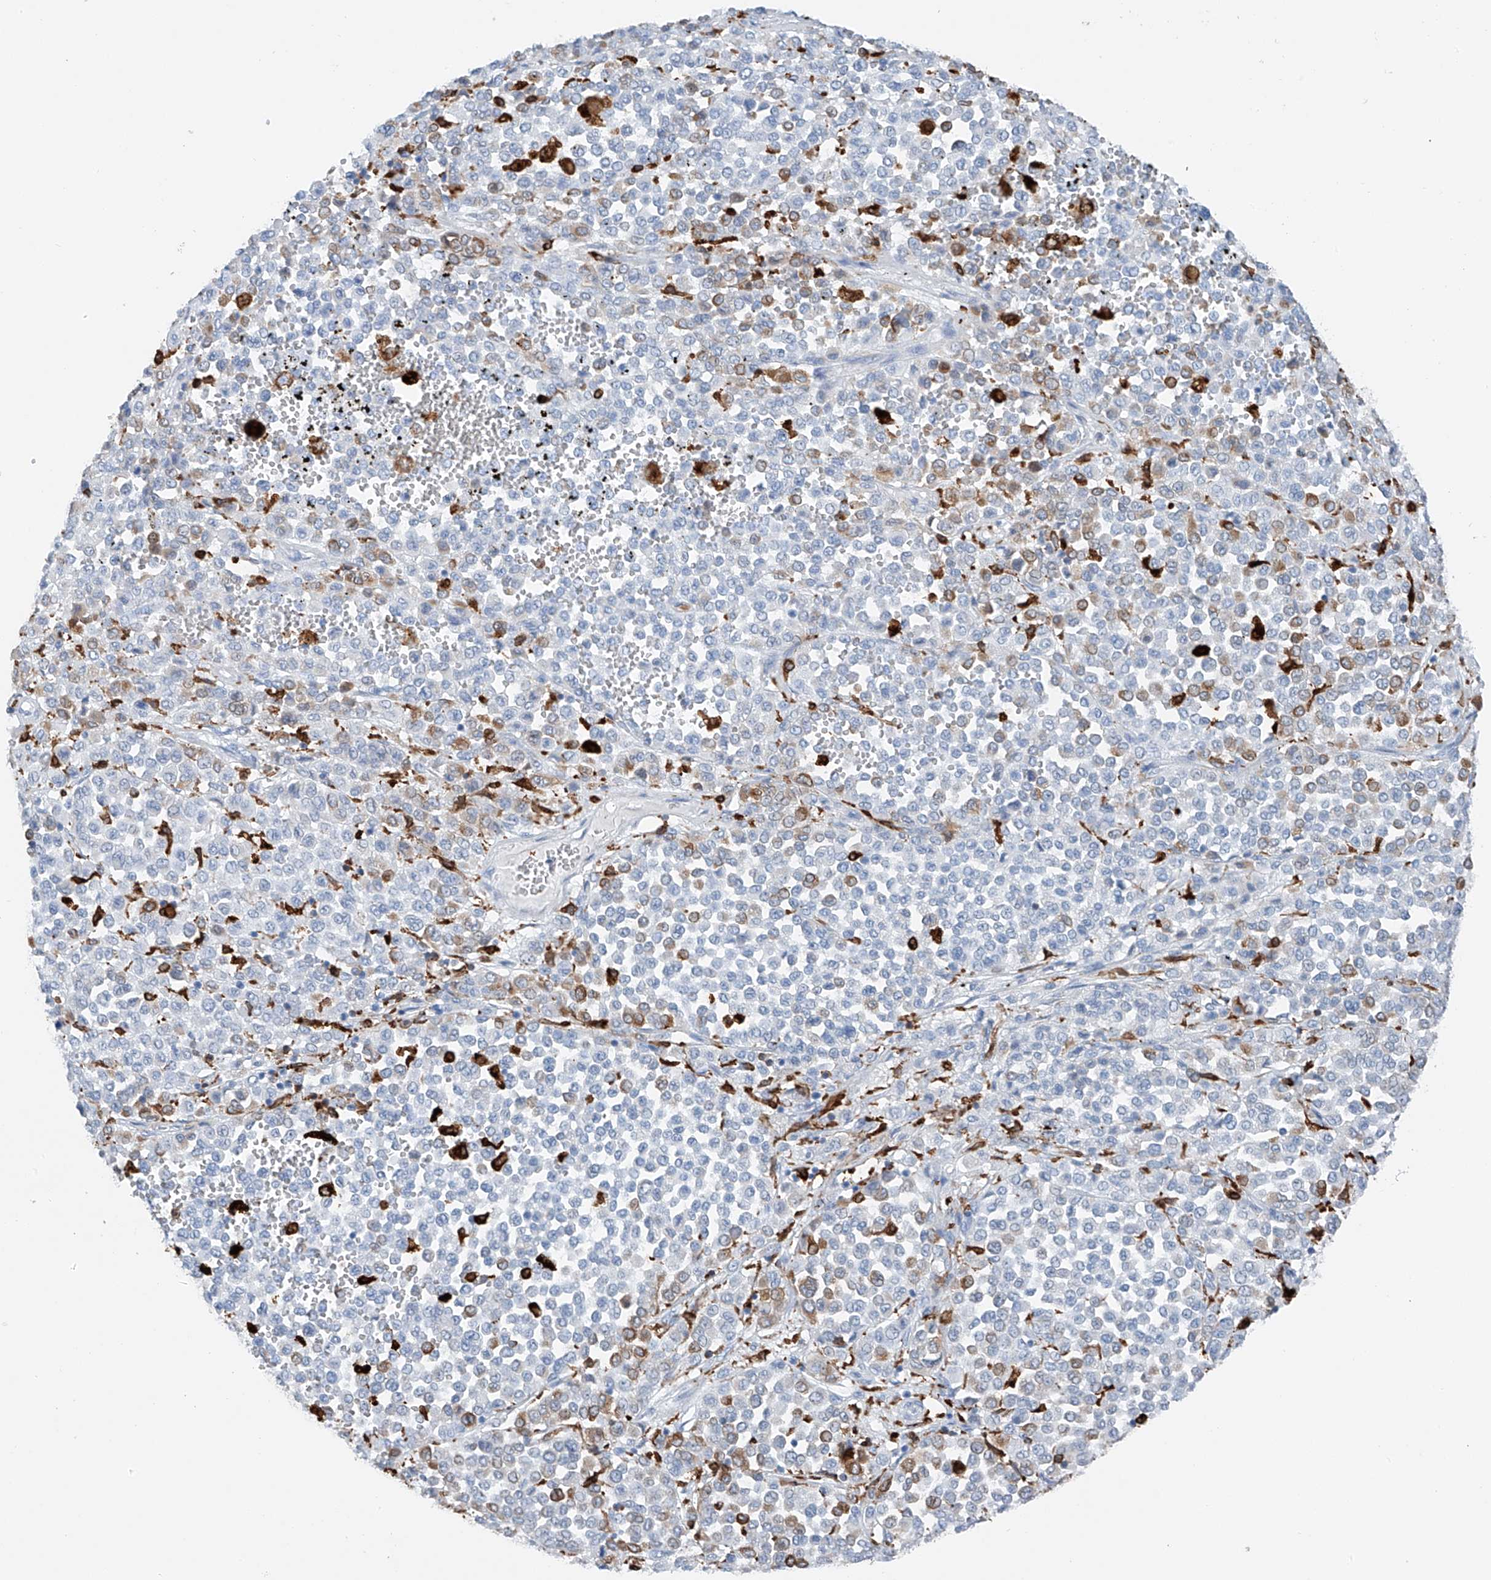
{"staining": {"intensity": "moderate", "quantity": "<25%", "location": "cytoplasmic/membranous"}, "tissue": "melanoma", "cell_type": "Tumor cells", "image_type": "cancer", "snomed": [{"axis": "morphology", "description": "Malignant melanoma, Metastatic site"}, {"axis": "topography", "description": "Pancreas"}], "caption": "Immunohistochemical staining of human malignant melanoma (metastatic site) demonstrates low levels of moderate cytoplasmic/membranous staining in about <25% of tumor cells.", "gene": "TBXAS1", "patient": {"sex": "female", "age": 30}}